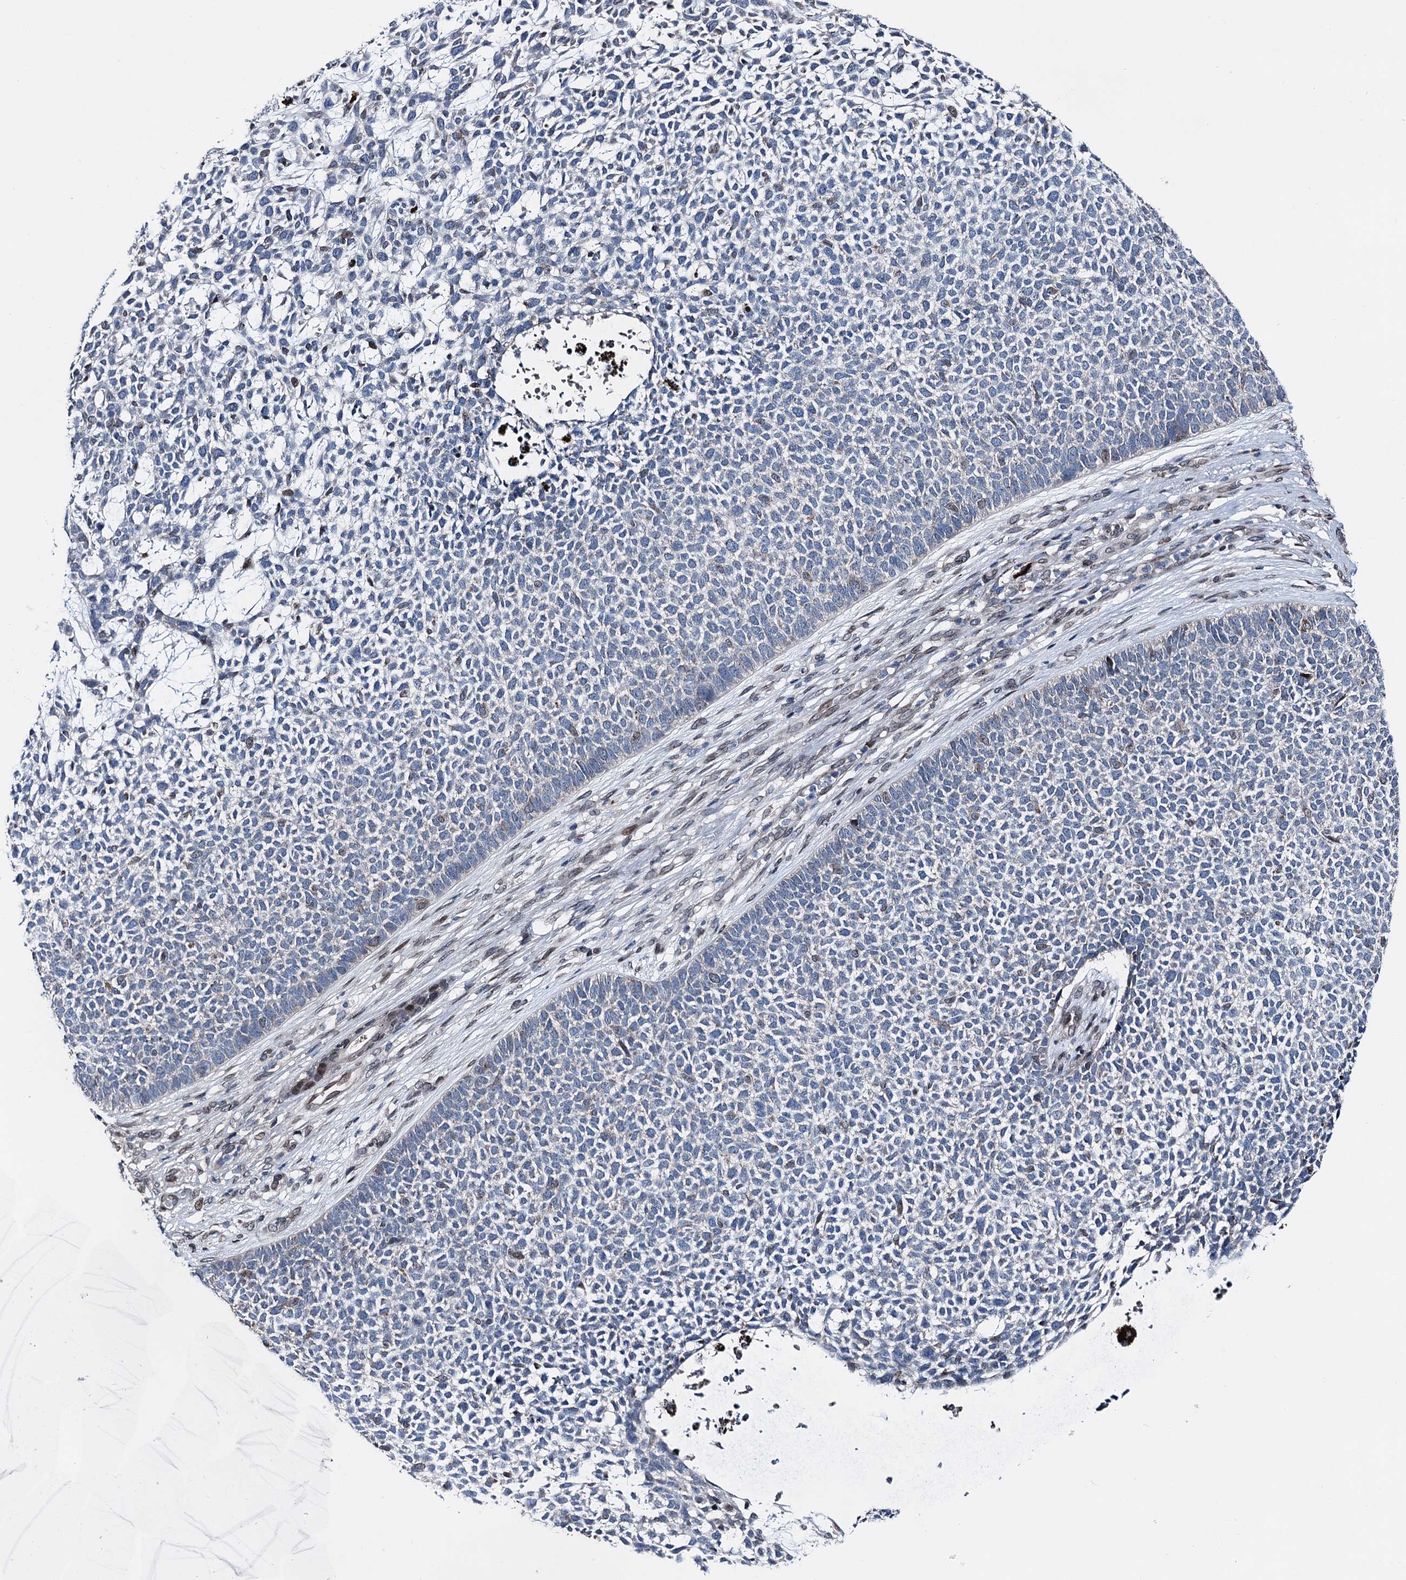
{"staining": {"intensity": "negative", "quantity": "none", "location": "none"}, "tissue": "skin cancer", "cell_type": "Tumor cells", "image_type": "cancer", "snomed": [{"axis": "morphology", "description": "Basal cell carcinoma"}, {"axis": "topography", "description": "Skin"}], "caption": "Tumor cells are negative for protein expression in human skin cancer (basal cell carcinoma).", "gene": "MRPL14", "patient": {"sex": "female", "age": 84}}